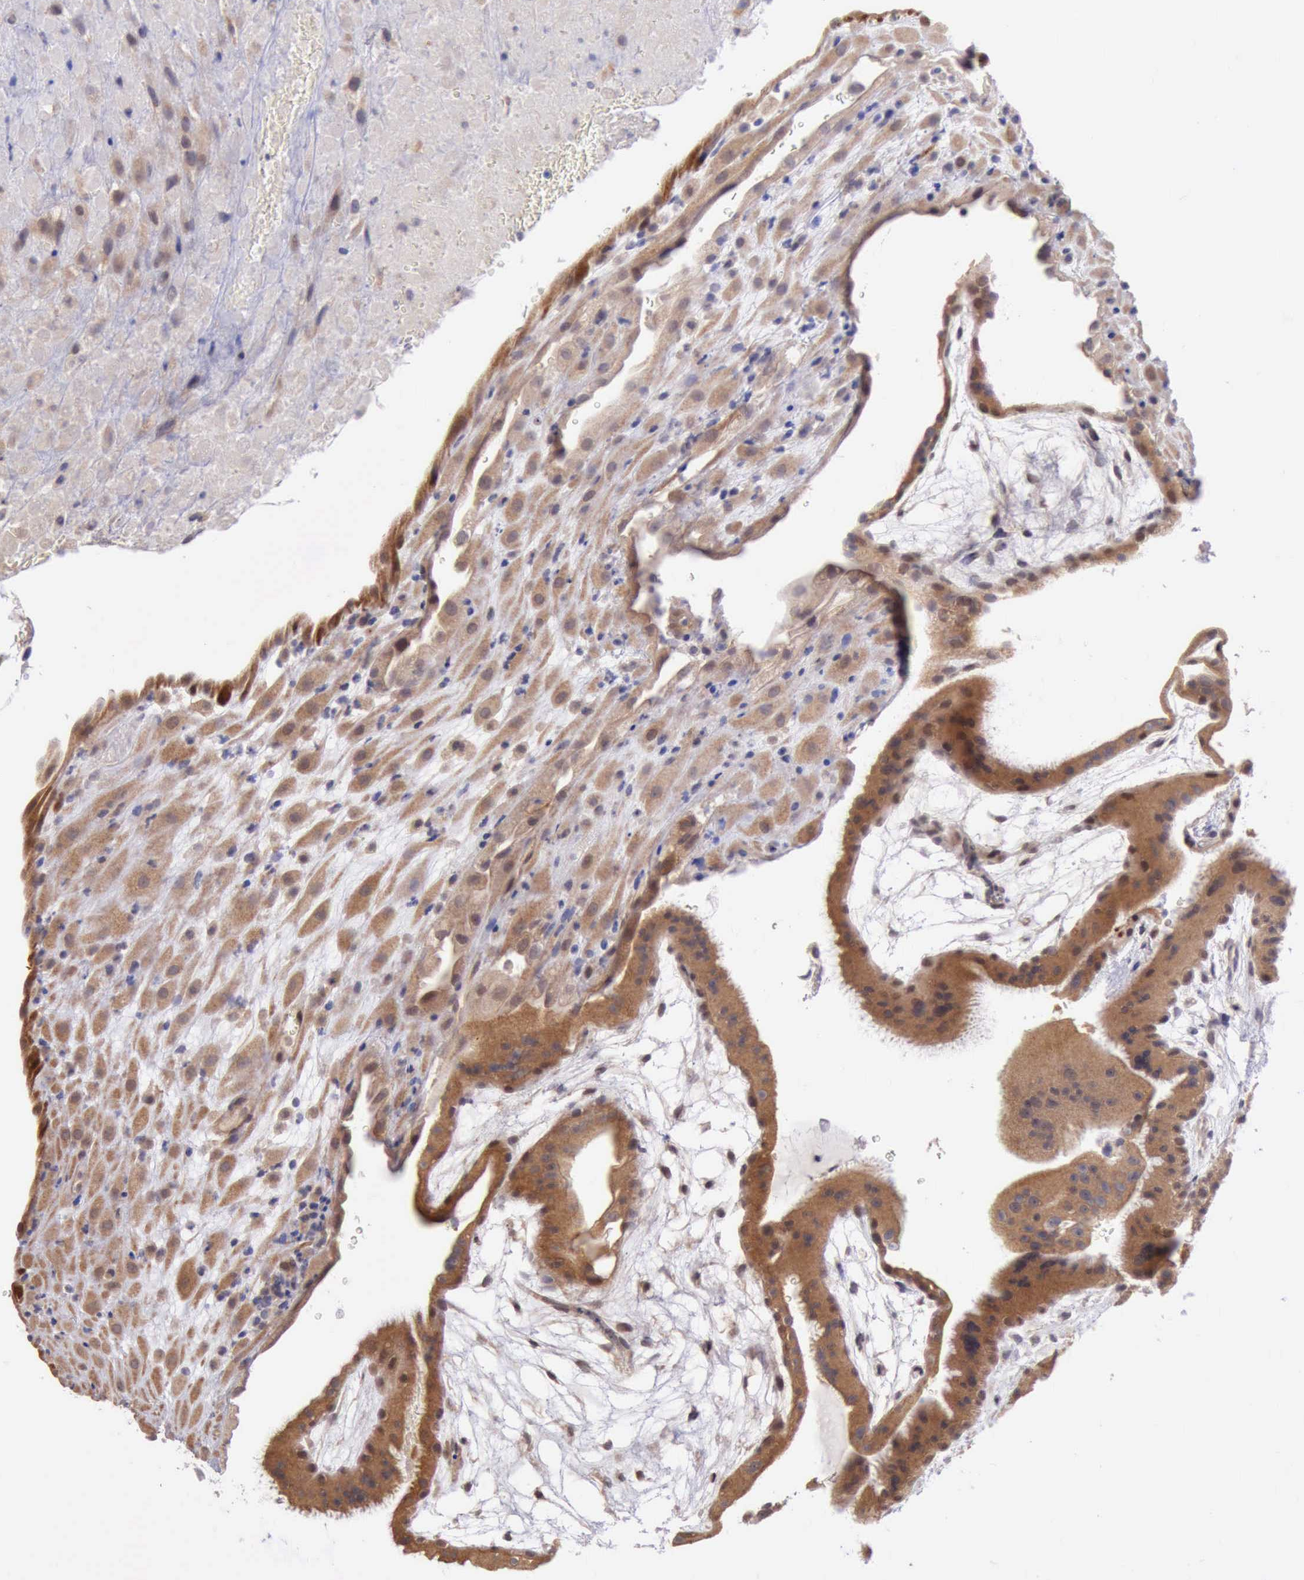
{"staining": {"intensity": "moderate", "quantity": ">75%", "location": "cytoplasmic/membranous"}, "tissue": "placenta", "cell_type": "Decidual cells", "image_type": "normal", "snomed": [{"axis": "morphology", "description": "Normal tissue, NOS"}, {"axis": "topography", "description": "Placenta"}], "caption": "Immunohistochemistry photomicrograph of benign placenta stained for a protein (brown), which reveals medium levels of moderate cytoplasmic/membranous expression in about >75% of decidual cells.", "gene": "DNAJB7", "patient": {"sex": "female", "age": 19}}